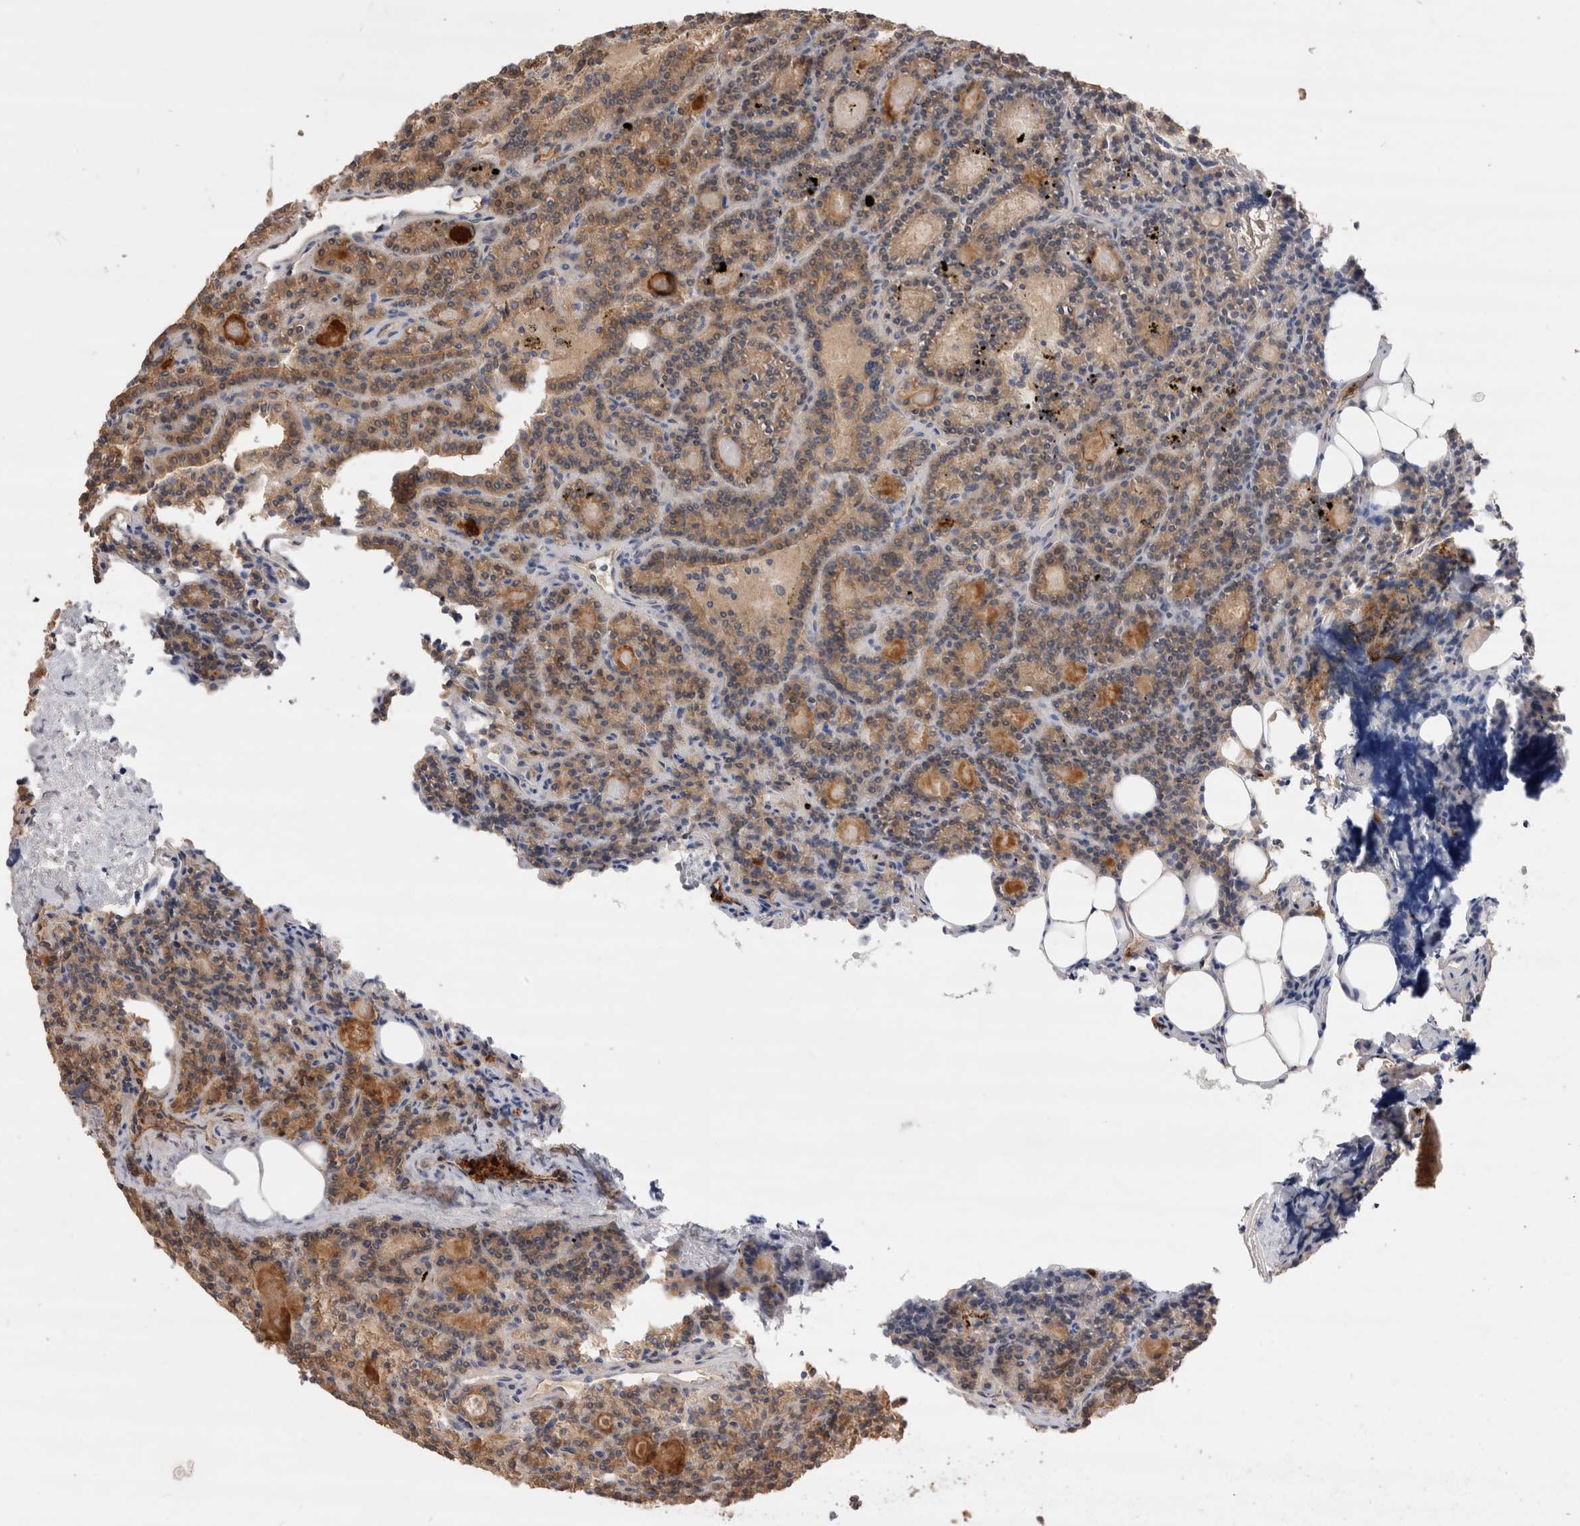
{"staining": {"intensity": "moderate", "quantity": ">75%", "location": "cytoplasmic/membranous"}, "tissue": "parathyroid gland", "cell_type": "Glandular cells", "image_type": "normal", "snomed": [{"axis": "morphology", "description": "Normal tissue, NOS"}, {"axis": "morphology", "description": "Adenoma, NOS"}, {"axis": "topography", "description": "Parathyroid gland"}], "caption": "Immunohistochemical staining of benign parathyroid gland displays medium levels of moderate cytoplasmic/membranous positivity in approximately >75% of glandular cells.", "gene": "NXT2", "patient": {"sex": "female", "age": 57}}